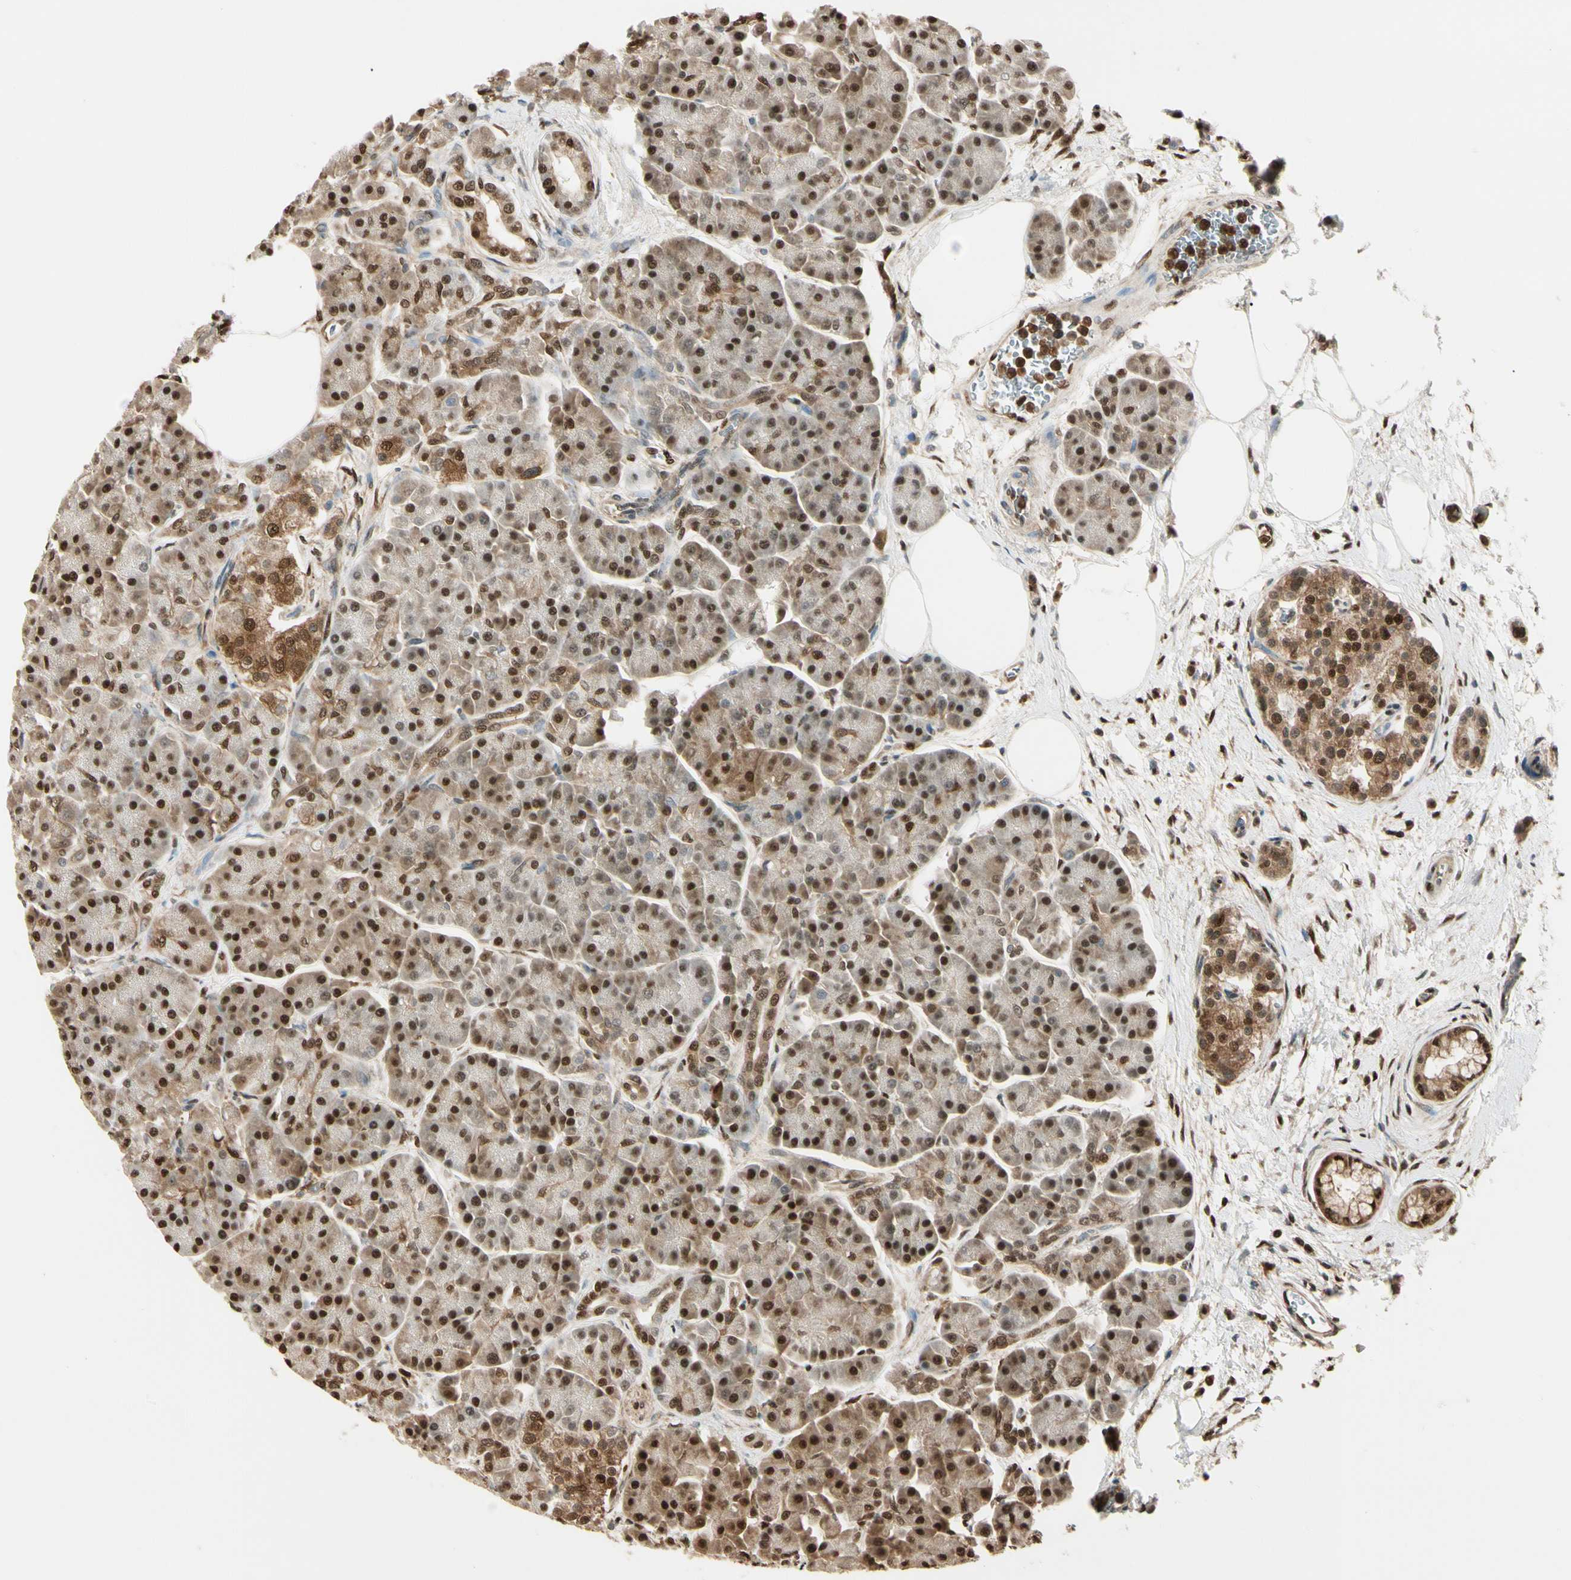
{"staining": {"intensity": "strong", "quantity": ">75%", "location": "cytoplasmic/membranous,nuclear"}, "tissue": "pancreas", "cell_type": "Exocrine glandular cells", "image_type": "normal", "snomed": [{"axis": "morphology", "description": "Normal tissue, NOS"}, {"axis": "topography", "description": "Pancreas"}], "caption": "Protein expression analysis of unremarkable human pancreas reveals strong cytoplasmic/membranous,nuclear staining in about >75% of exocrine glandular cells.", "gene": "PNCK", "patient": {"sex": "female", "age": 70}}